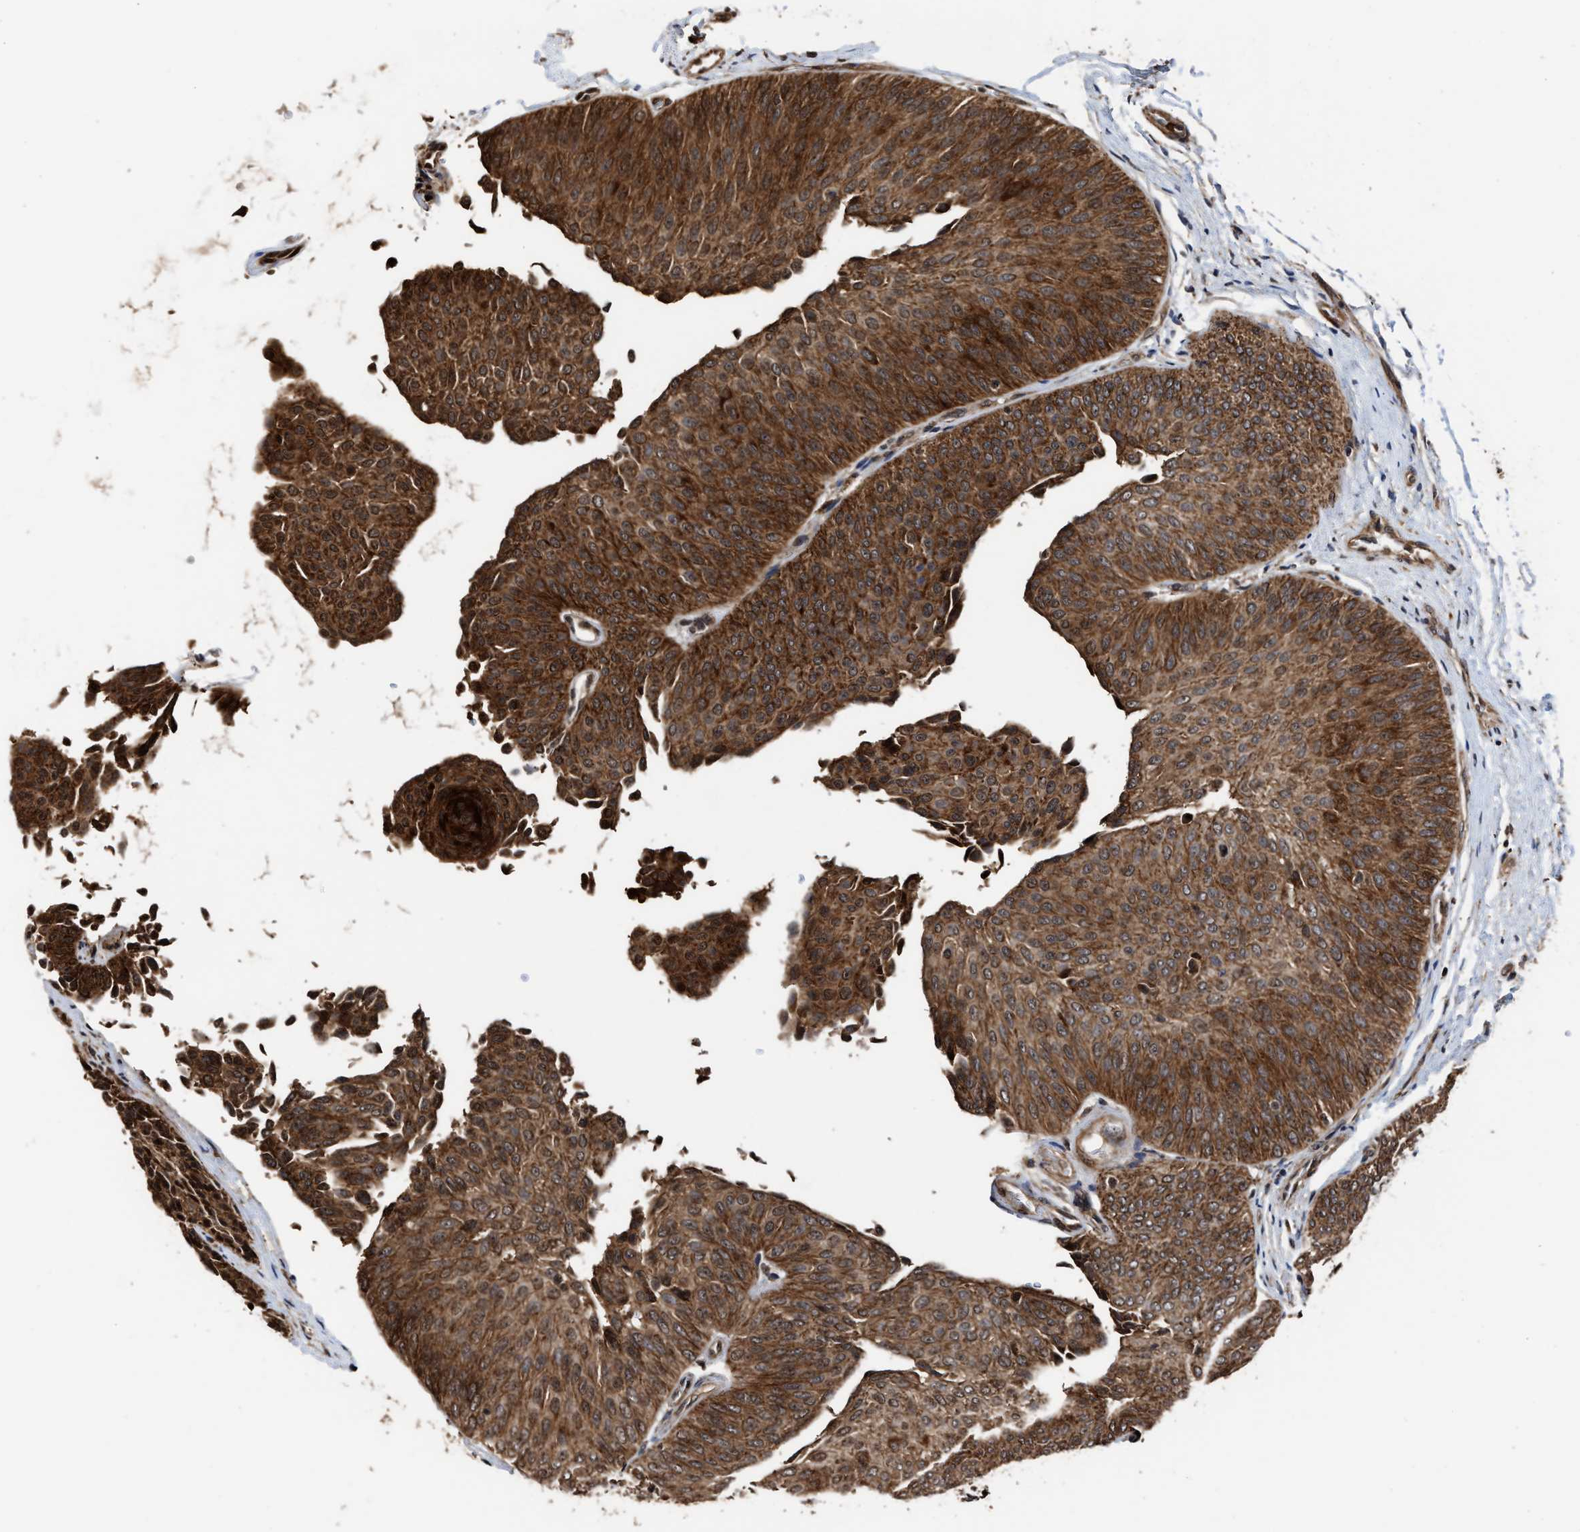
{"staining": {"intensity": "strong", "quantity": ">75%", "location": "cytoplasmic/membranous"}, "tissue": "urothelial cancer", "cell_type": "Tumor cells", "image_type": "cancer", "snomed": [{"axis": "morphology", "description": "Urothelial carcinoma, Low grade"}, {"axis": "topography", "description": "Urinary bladder"}], "caption": "A high amount of strong cytoplasmic/membranous expression is appreciated in approximately >75% of tumor cells in urothelial cancer tissue.", "gene": "SEPTIN2", "patient": {"sex": "female", "age": 60}}